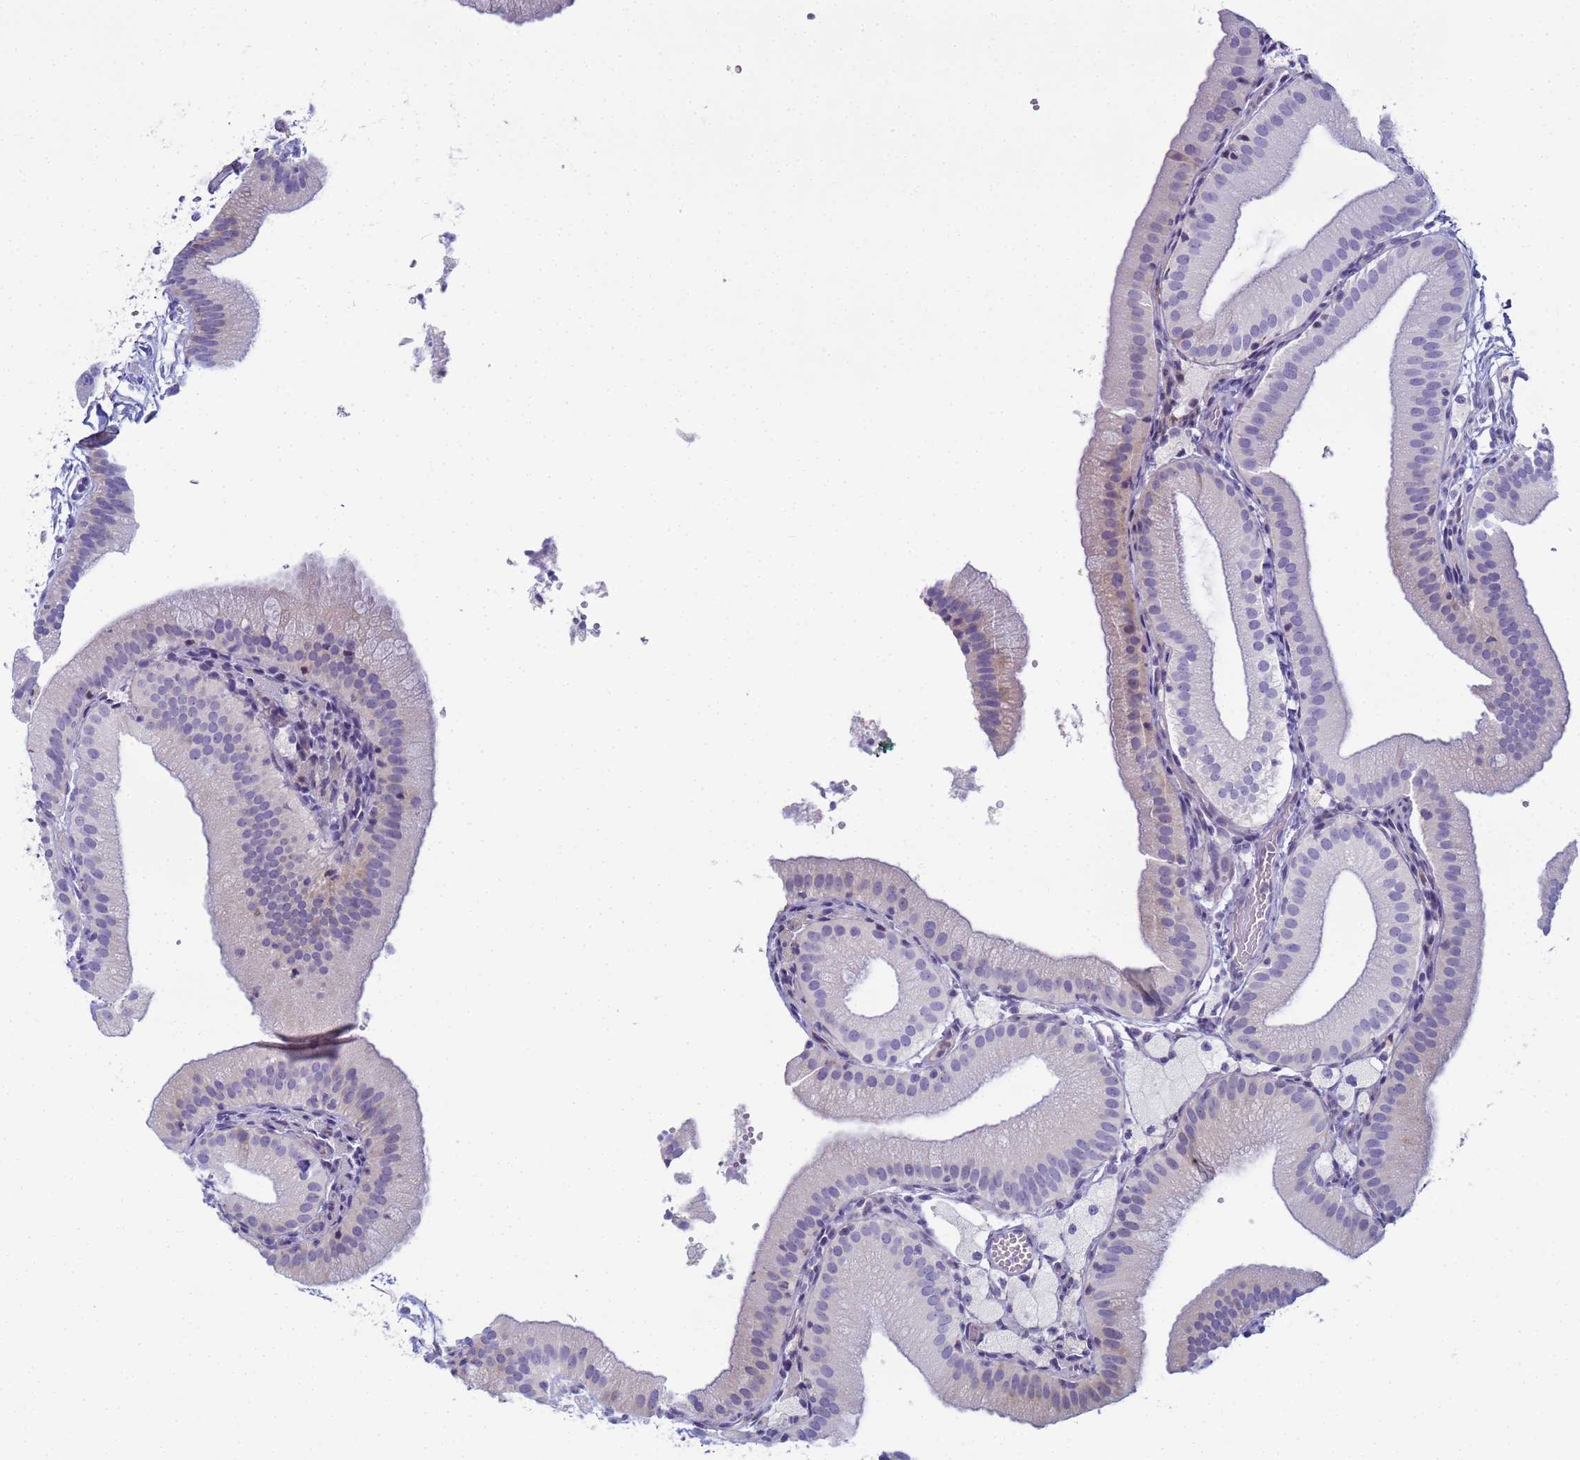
{"staining": {"intensity": "moderate", "quantity": "<25%", "location": "cytoplasmic/membranous"}, "tissue": "gallbladder", "cell_type": "Glandular cells", "image_type": "normal", "snomed": [{"axis": "morphology", "description": "Normal tissue, NOS"}, {"axis": "topography", "description": "Gallbladder"}], "caption": "A histopathology image of human gallbladder stained for a protein exhibits moderate cytoplasmic/membranous brown staining in glandular cells.", "gene": "CR1", "patient": {"sex": "male", "age": 55}}